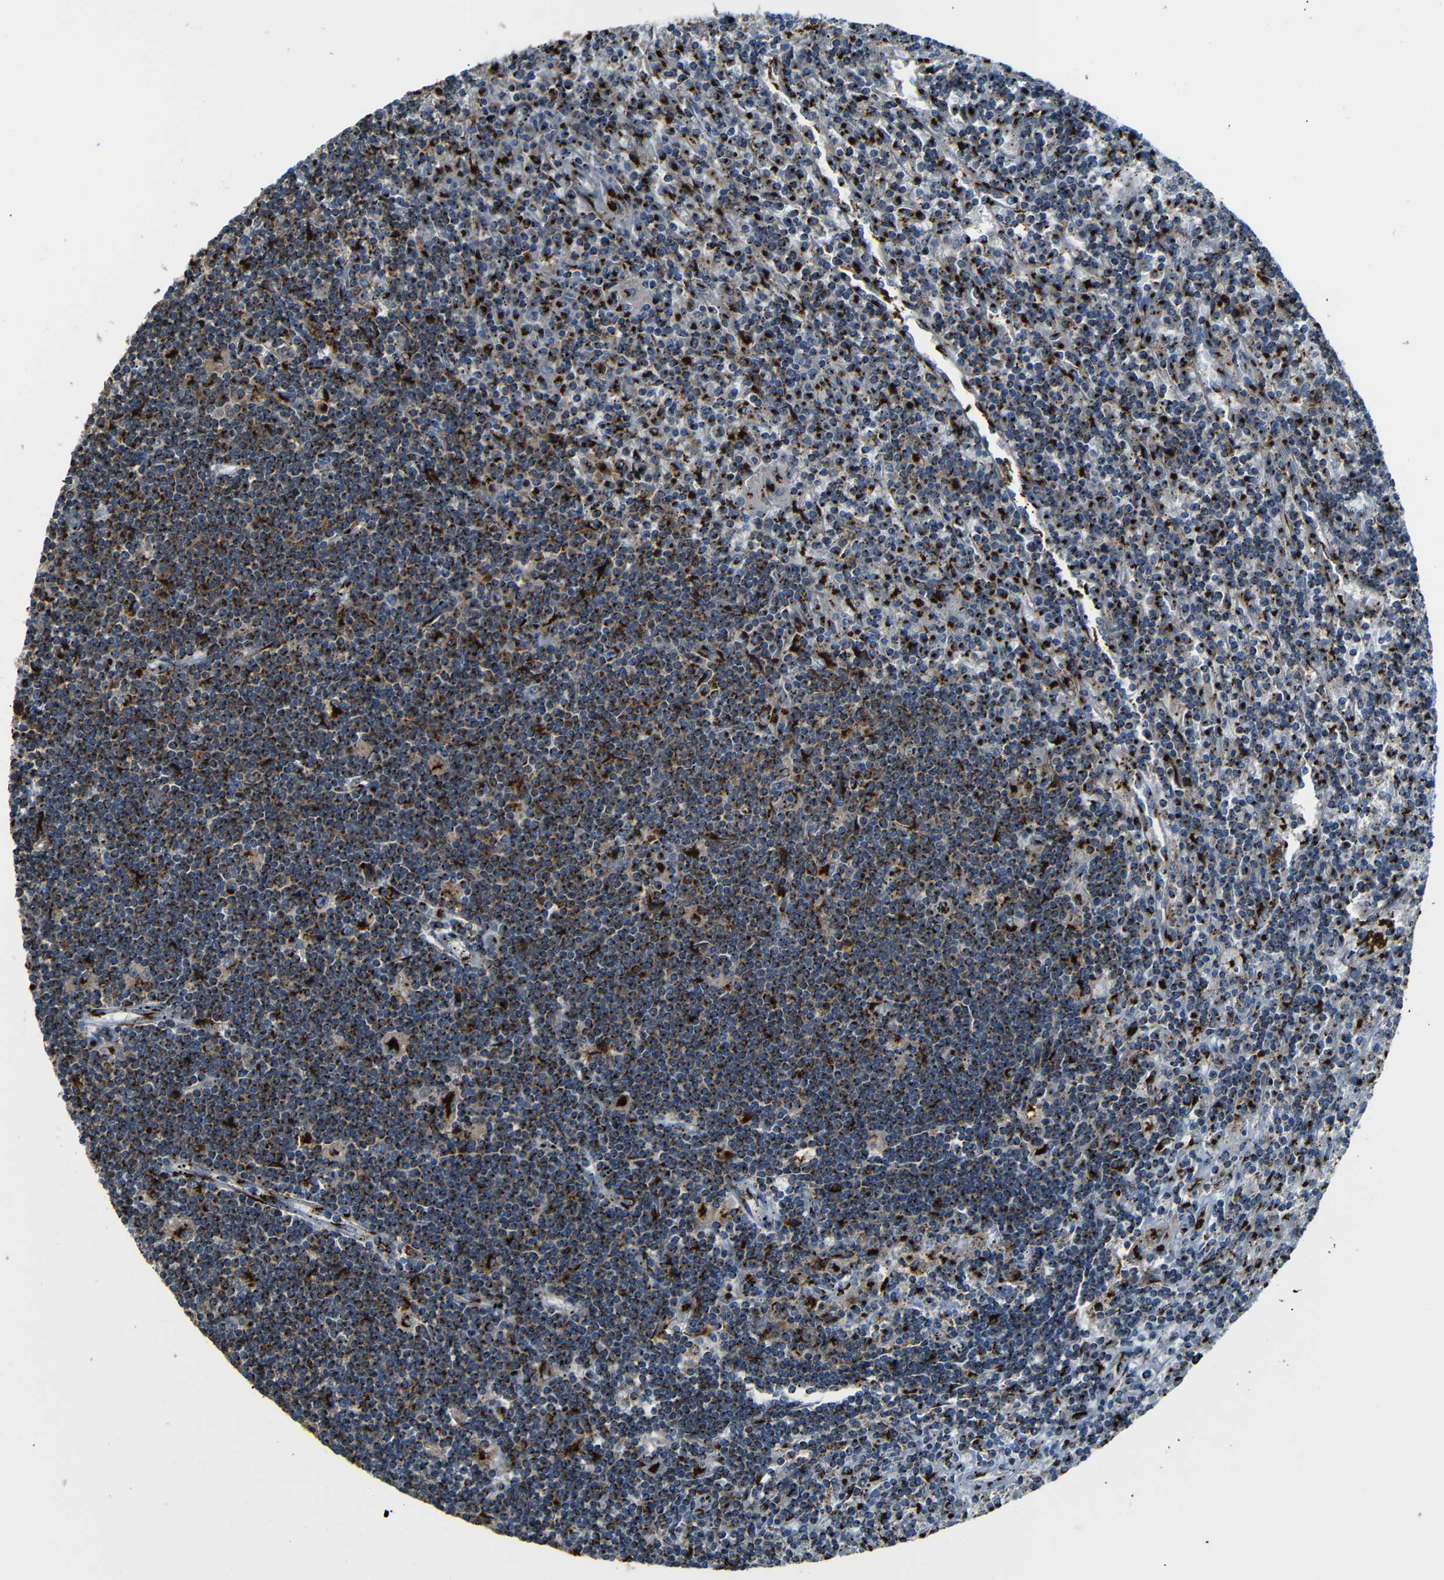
{"staining": {"intensity": "strong", "quantity": ">75%", "location": "cytoplasmic/membranous"}, "tissue": "lymphoma", "cell_type": "Tumor cells", "image_type": "cancer", "snomed": [{"axis": "morphology", "description": "Malignant lymphoma, non-Hodgkin's type, Low grade"}, {"axis": "topography", "description": "Spleen"}], "caption": "Brown immunohistochemical staining in human malignant lymphoma, non-Hodgkin's type (low-grade) displays strong cytoplasmic/membranous positivity in approximately >75% of tumor cells.", "gene": "TGOLN2", "patient": {"sex": "male", "age": 76}}